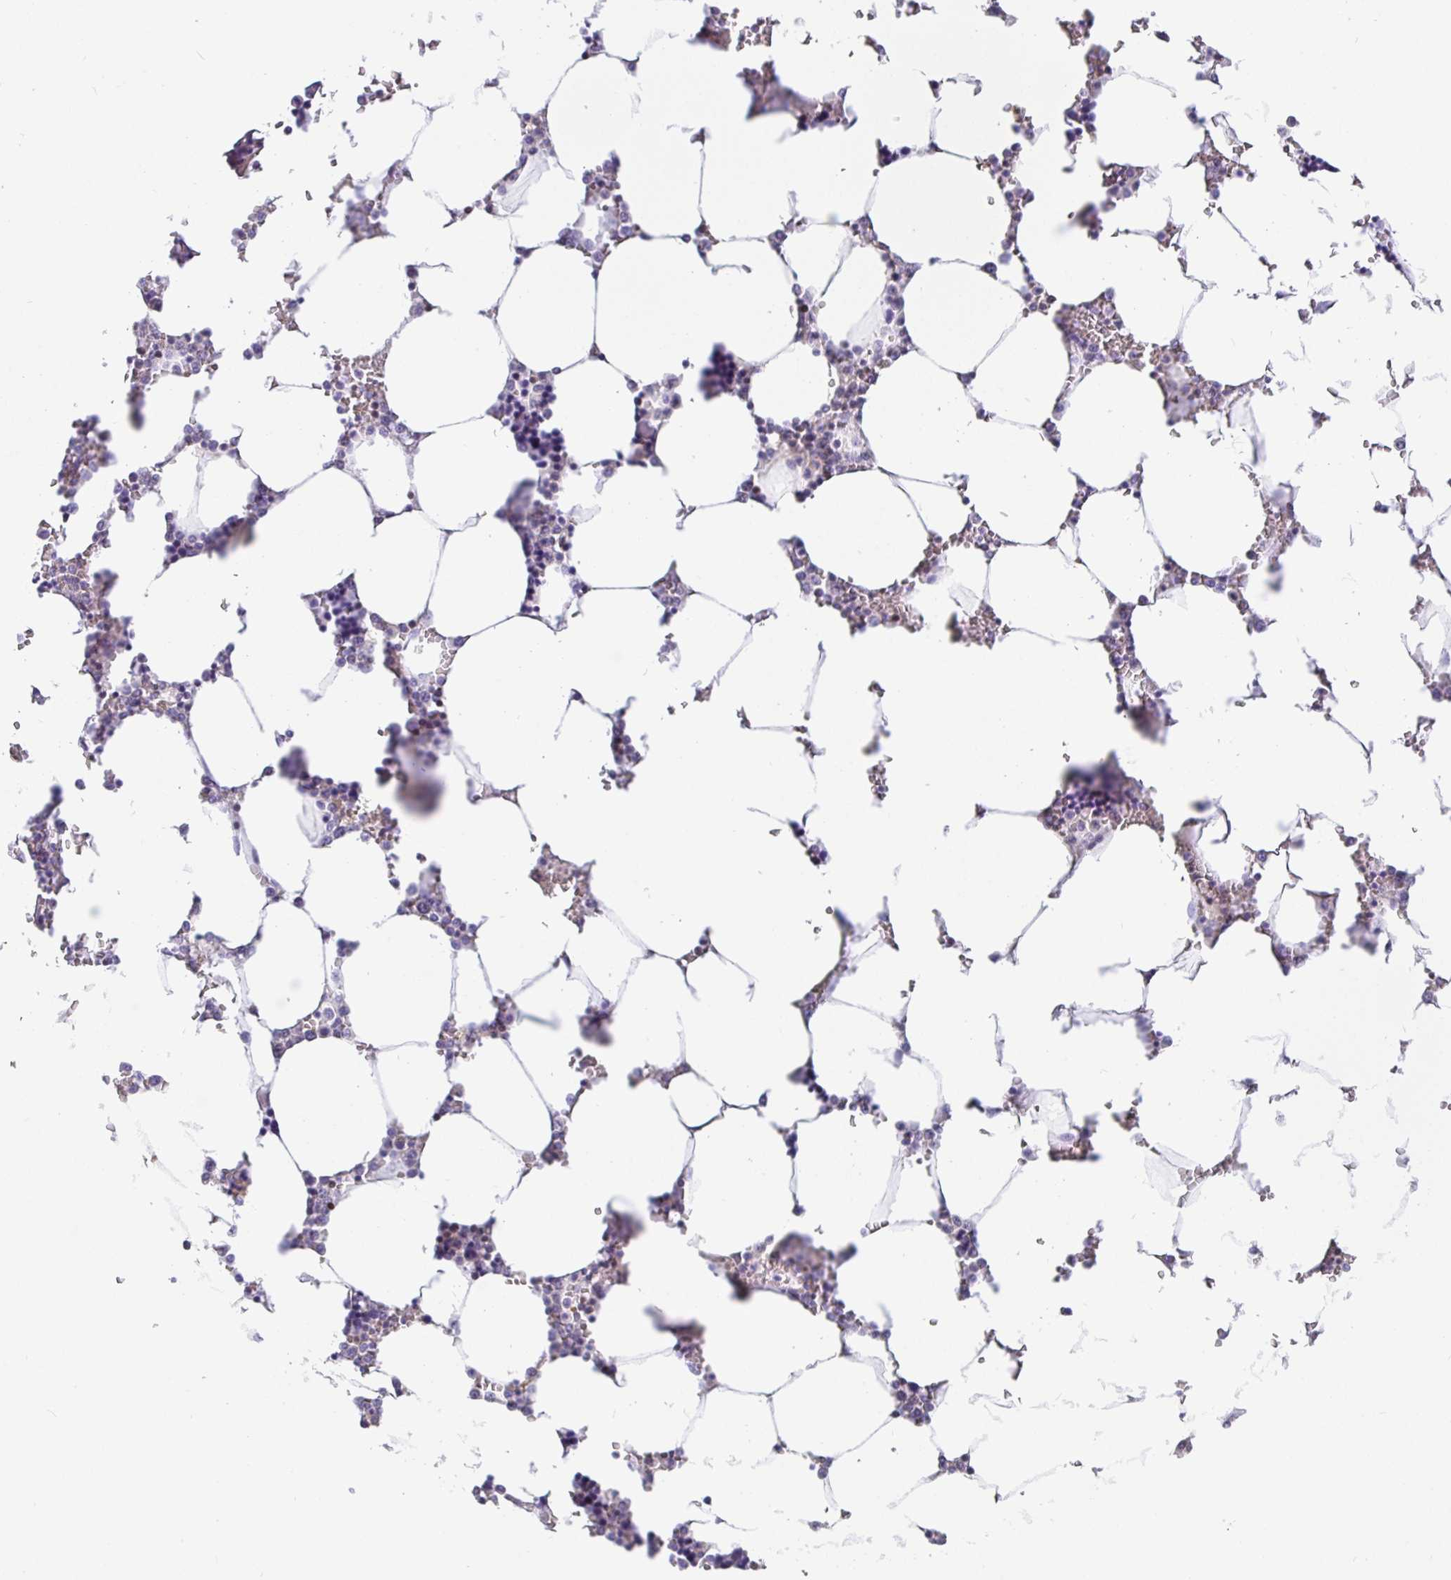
{"staining": {"intensity": "negative", "quantity": "none", "location": "none"}, "tissue": "bone marrow", "cell_type": "Hematopoietic cells", "image_type": "normal", "snomed": [{"axis": "morphology", "description": "Normal tissue, NOS"}, {"axis": "topography", "description": "Bone marrow"}], "caption": "The IHC histopathology image has no significant expression in hematopoietic cells of bone marrow. The staining was performed using DAB to visualize the protein expression in brown, while the nuclei were stained in blue with hematoxylin (Magnification: 20x).", "gene": "SATB1", "patient": {"sex": "male", "age": 64}}